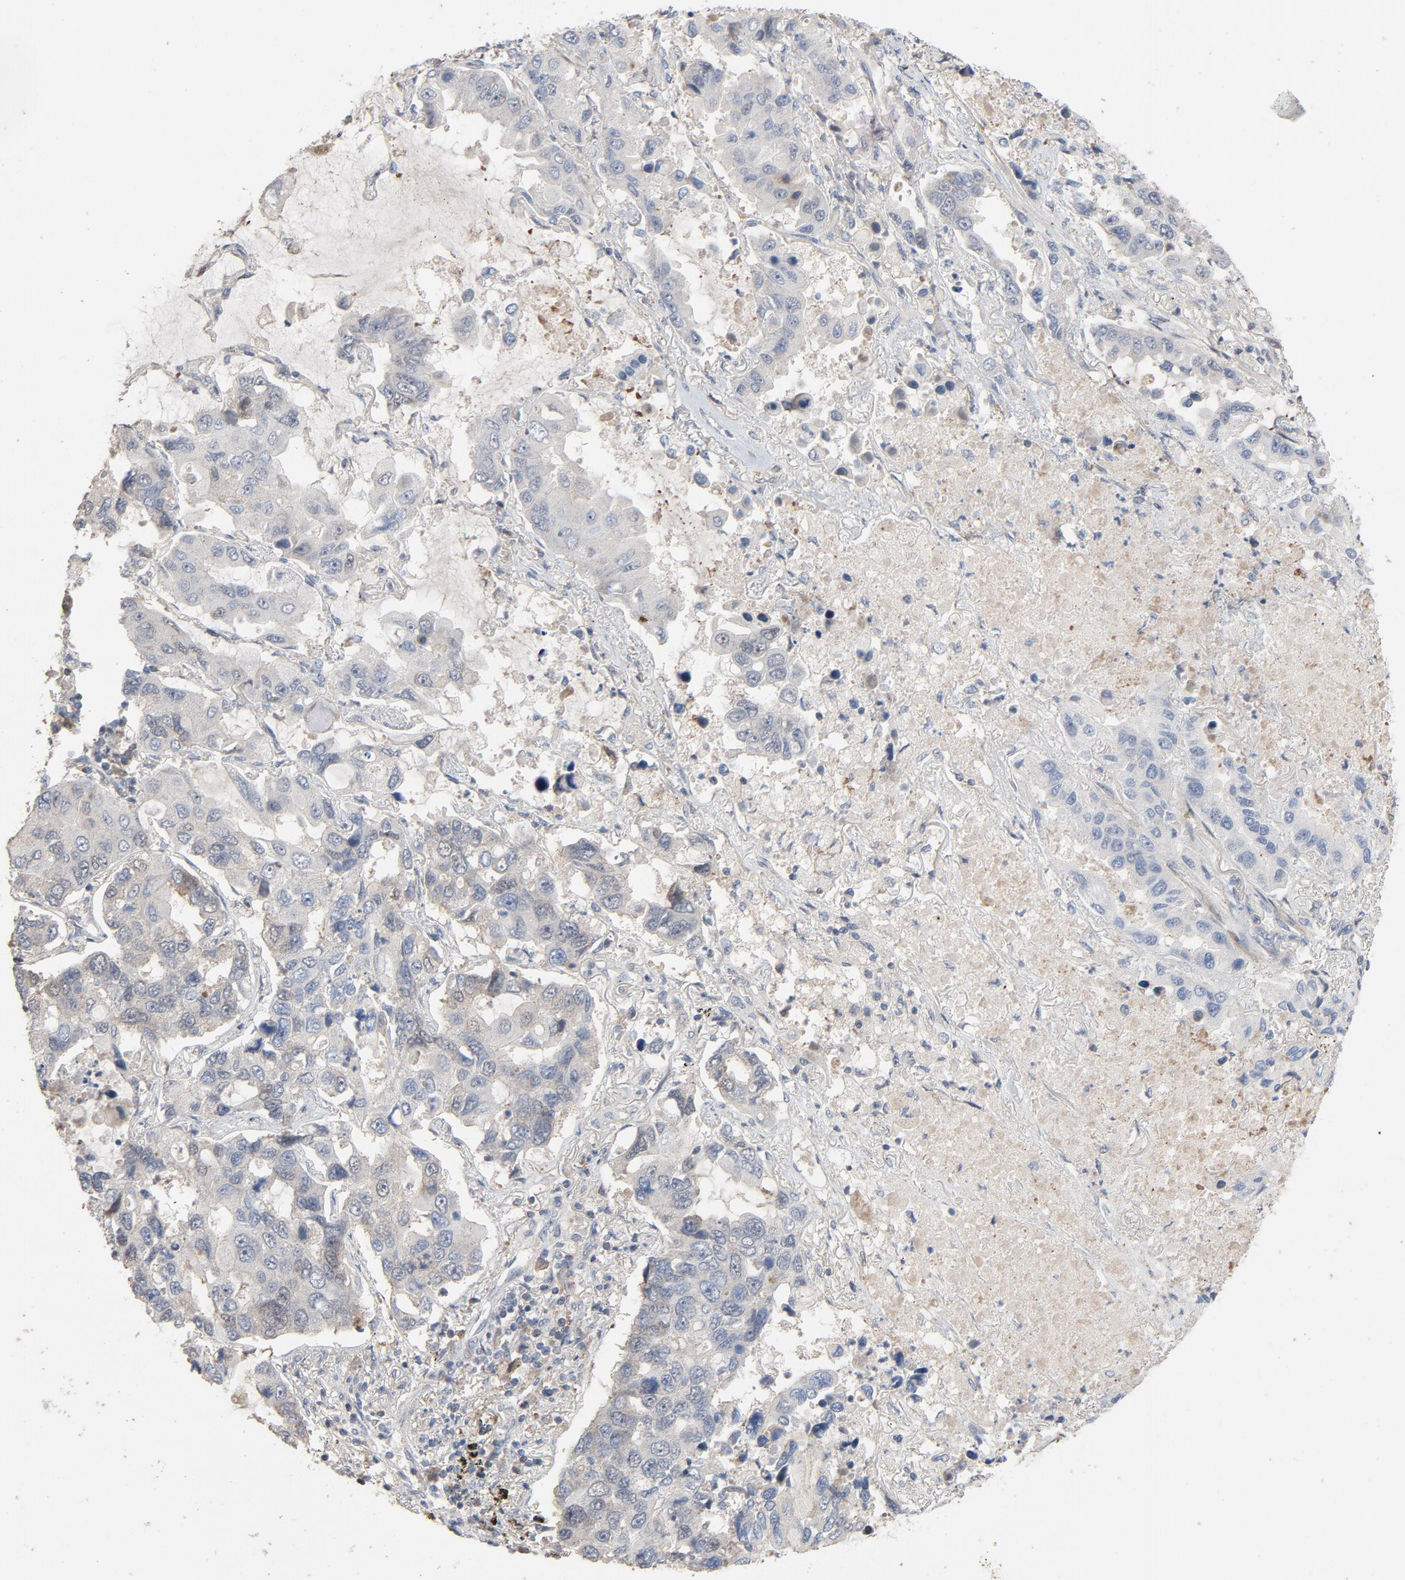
{"staining": {"intensity": "negative", "quantity": "none", "location": "none"}, "tissue": "lung cancer", "cell_type": "Tumor cells", "image_type": "cancer", "snomed": [{"axis": "morphology", "description": "Adenocarcinoma, NOS"}, {"axis": "topography", "description": "Lung"}], "caption": "Lung cancer (adenocarcinoma) was stained to show a protein in brown. There is no significant expression in tumor cells. (Brightfield microscopy of DAB (3,3'-diaminobenzidine) IHC at high magnification).", "gene": "CDK6", "patient": {"sex": "male", "age": 64}}